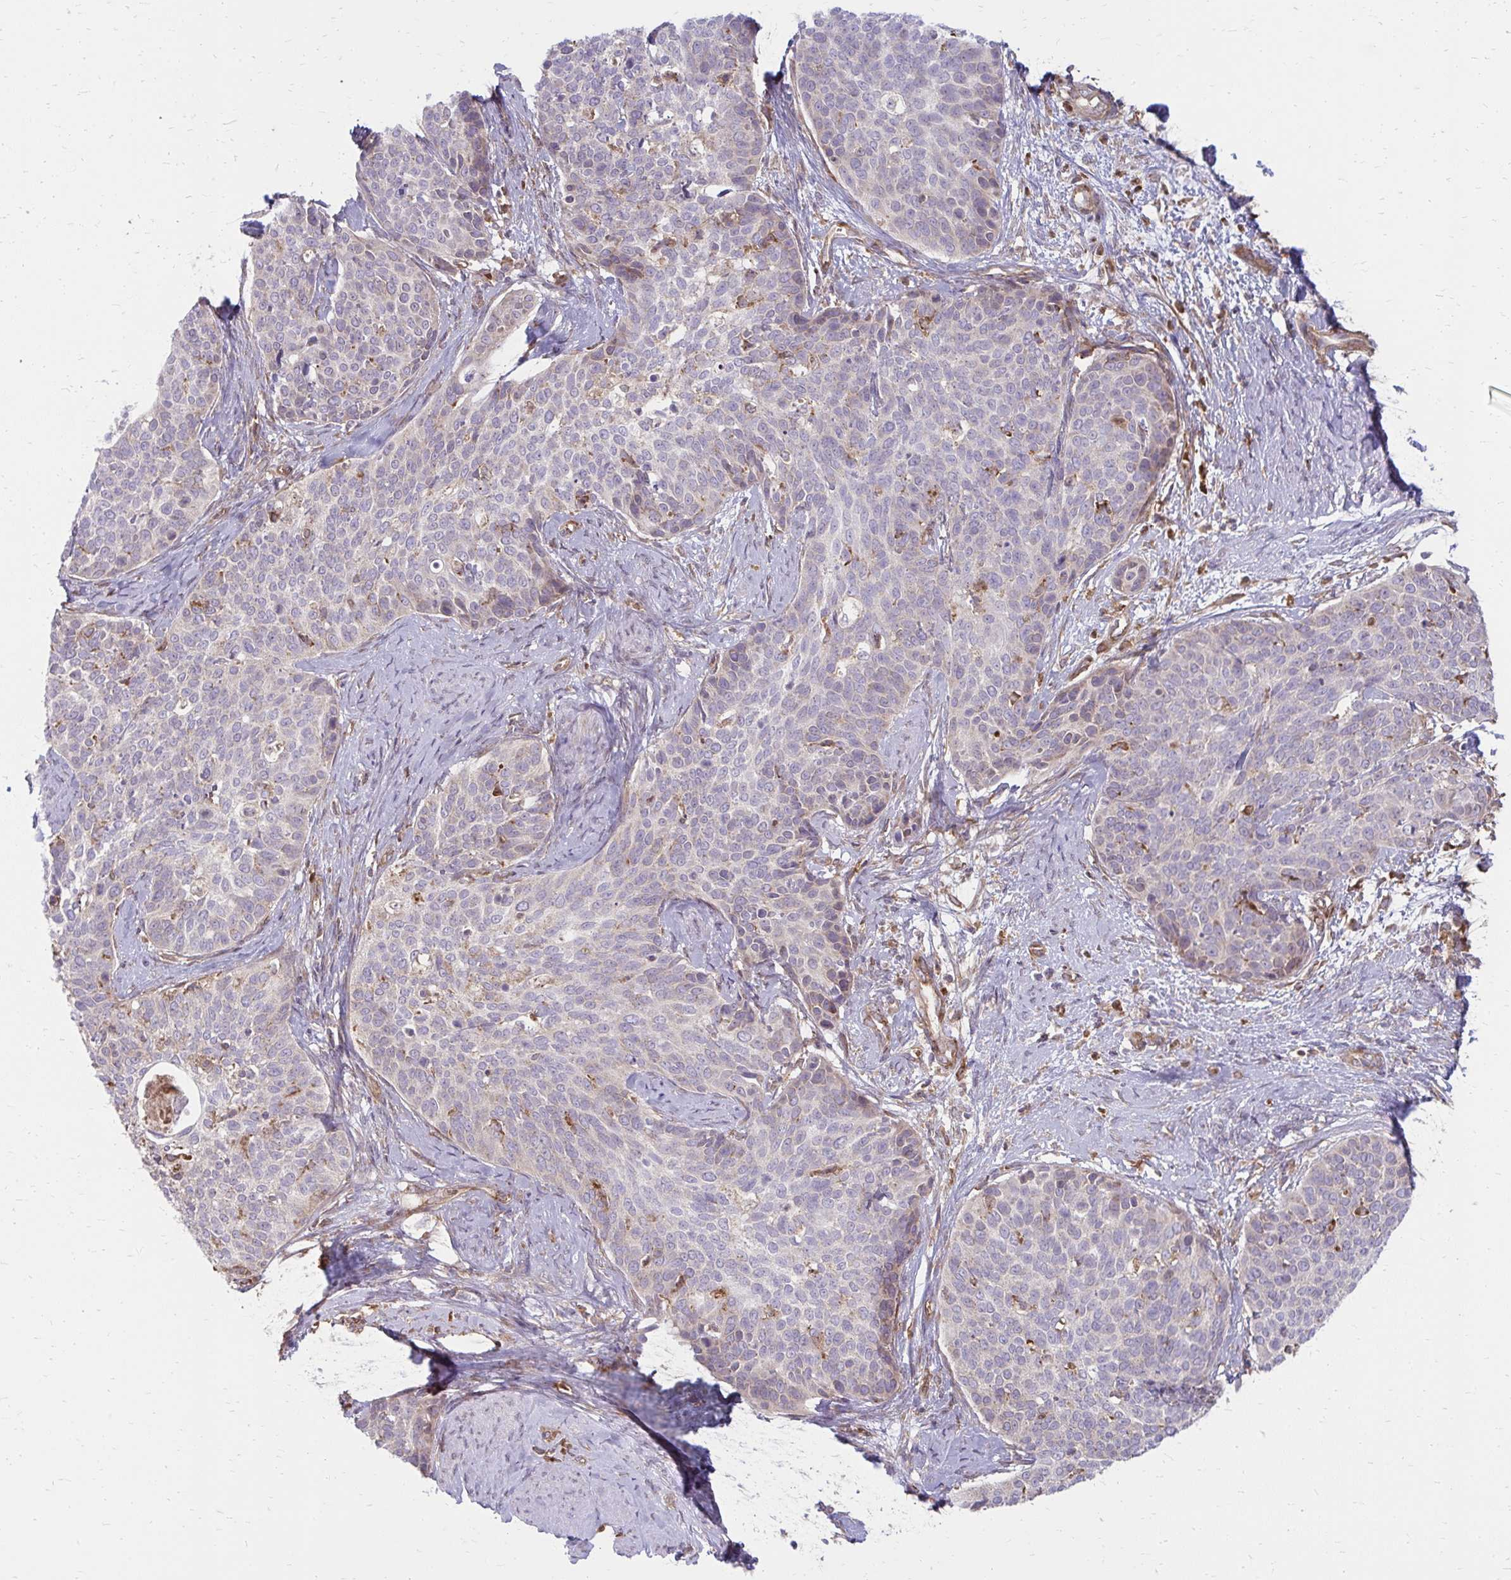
{"staining": {"intensity": "negative", "quantity": "none", "location": "none"}, "tissue": "cervical cancer", "cell_type": "Tumor cells", "image_type": "cancer", "snomed": [{"axis": "morphology", "description": "Squamous cell carcinoma, NOS"}, {"axis": "topography", "description": "Cervix"}], "caption": "Immunohistochemical staining of squamous cell carcinoma (cervical) reveals no significant expression in tumor cells.", "gene": "ASAP1", "patient": {"sex": "female", "age": 69}}